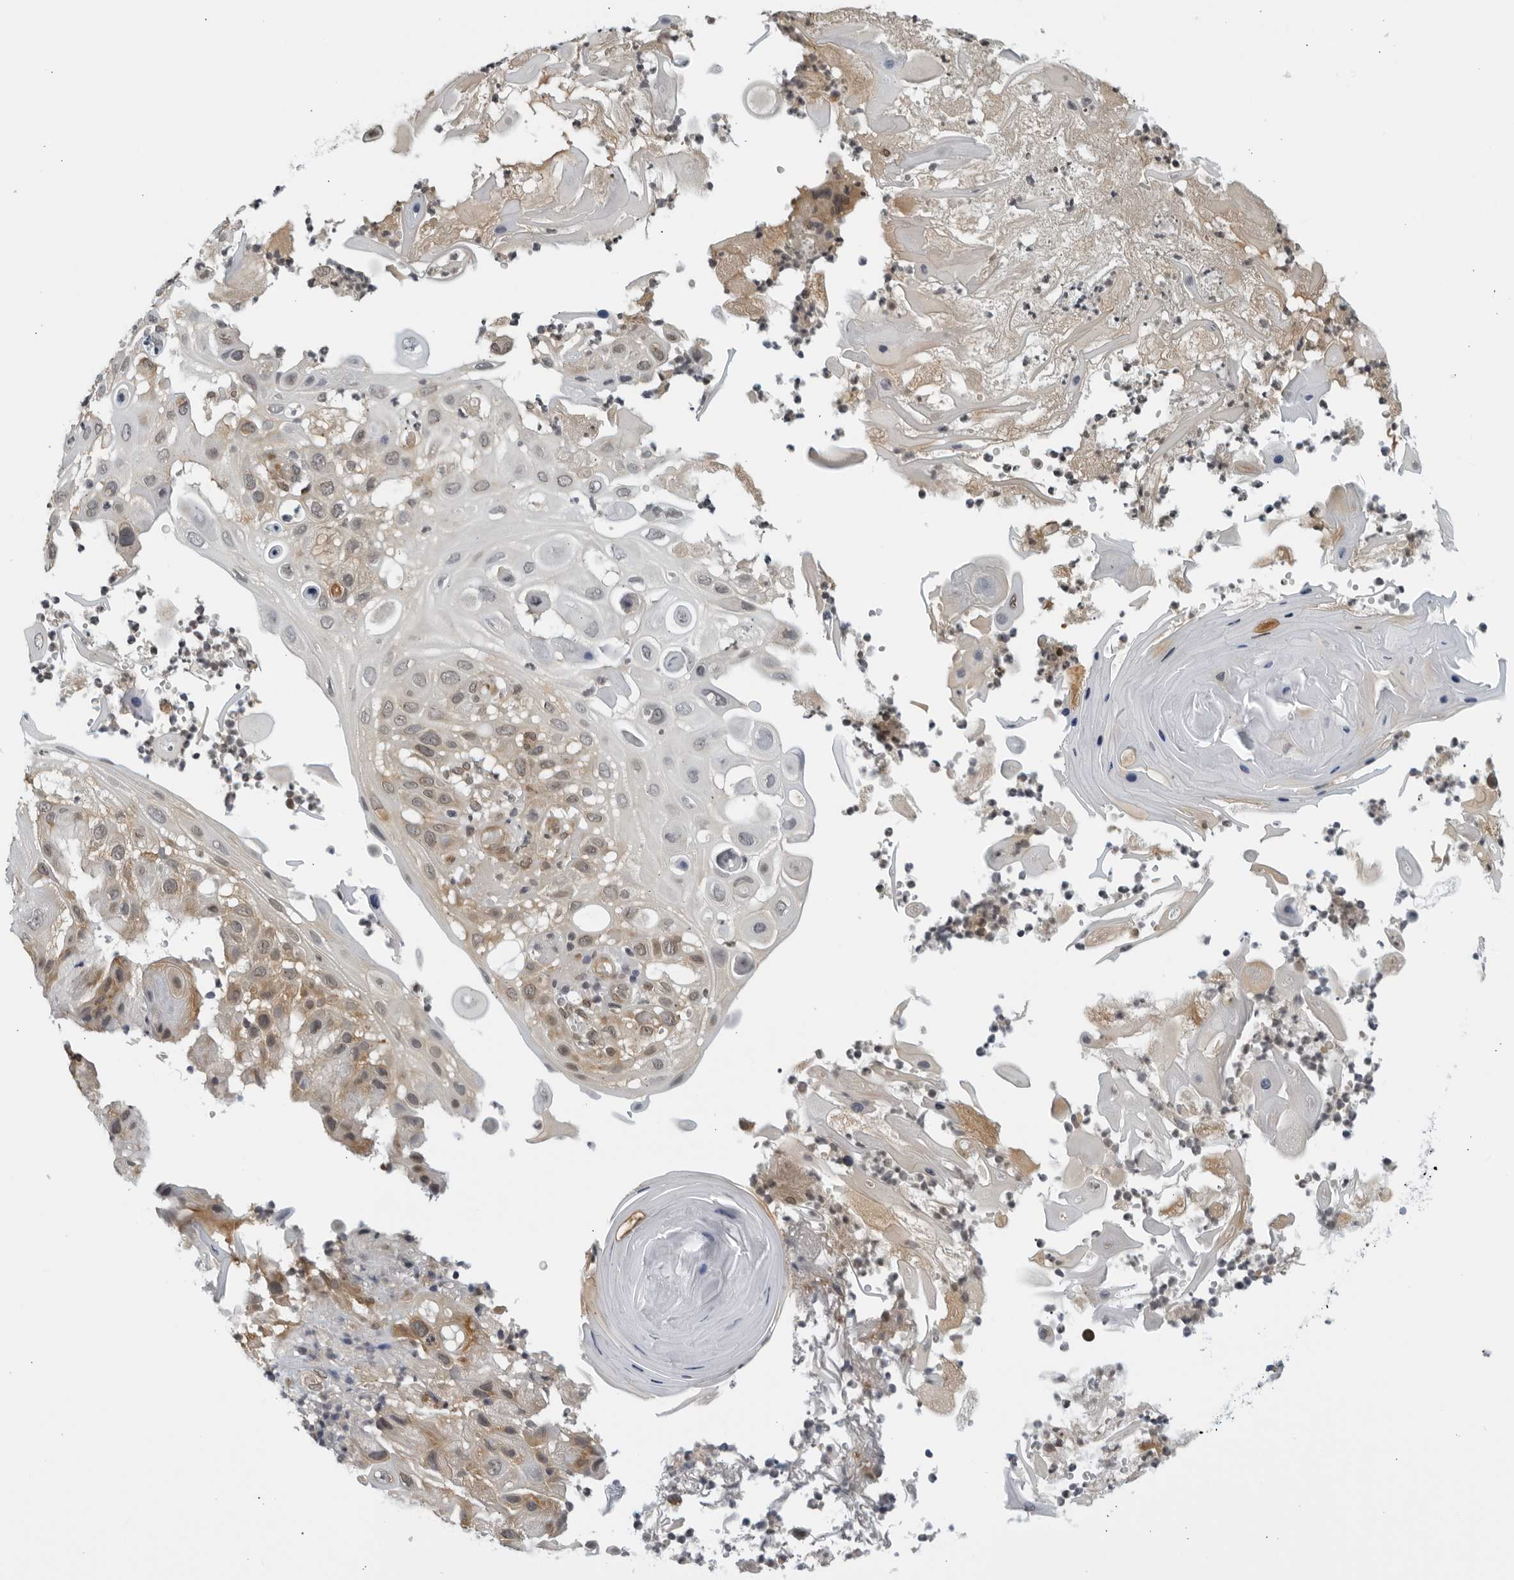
{"staining": {"intensity": "moderate", "quantity": "25%-75%", "location": "cytoplasmic/membranous"}, "tissue": "skin cancer", "cell_type": "Tumor cells", "image_type": "cancer", "snomed": [{"axis": "morphology", "description": "Normal tissue, NOS"}, {"axis": "morphology", "description": "Squamous cell carcinoma, NOS"}, {"axis": "topography", "description": "Skin"}], "caption": "Skin squamous cell carcinoma was stained to show a protein in brown. There is medium levels of moderate cytoplasmic/membranous expression in about 25%-75% of tumor cells. (IHC, brightfield microscopy, high magnification).", "gene": "RC3H1", "patient": {"sex": "female", "age": 96}}